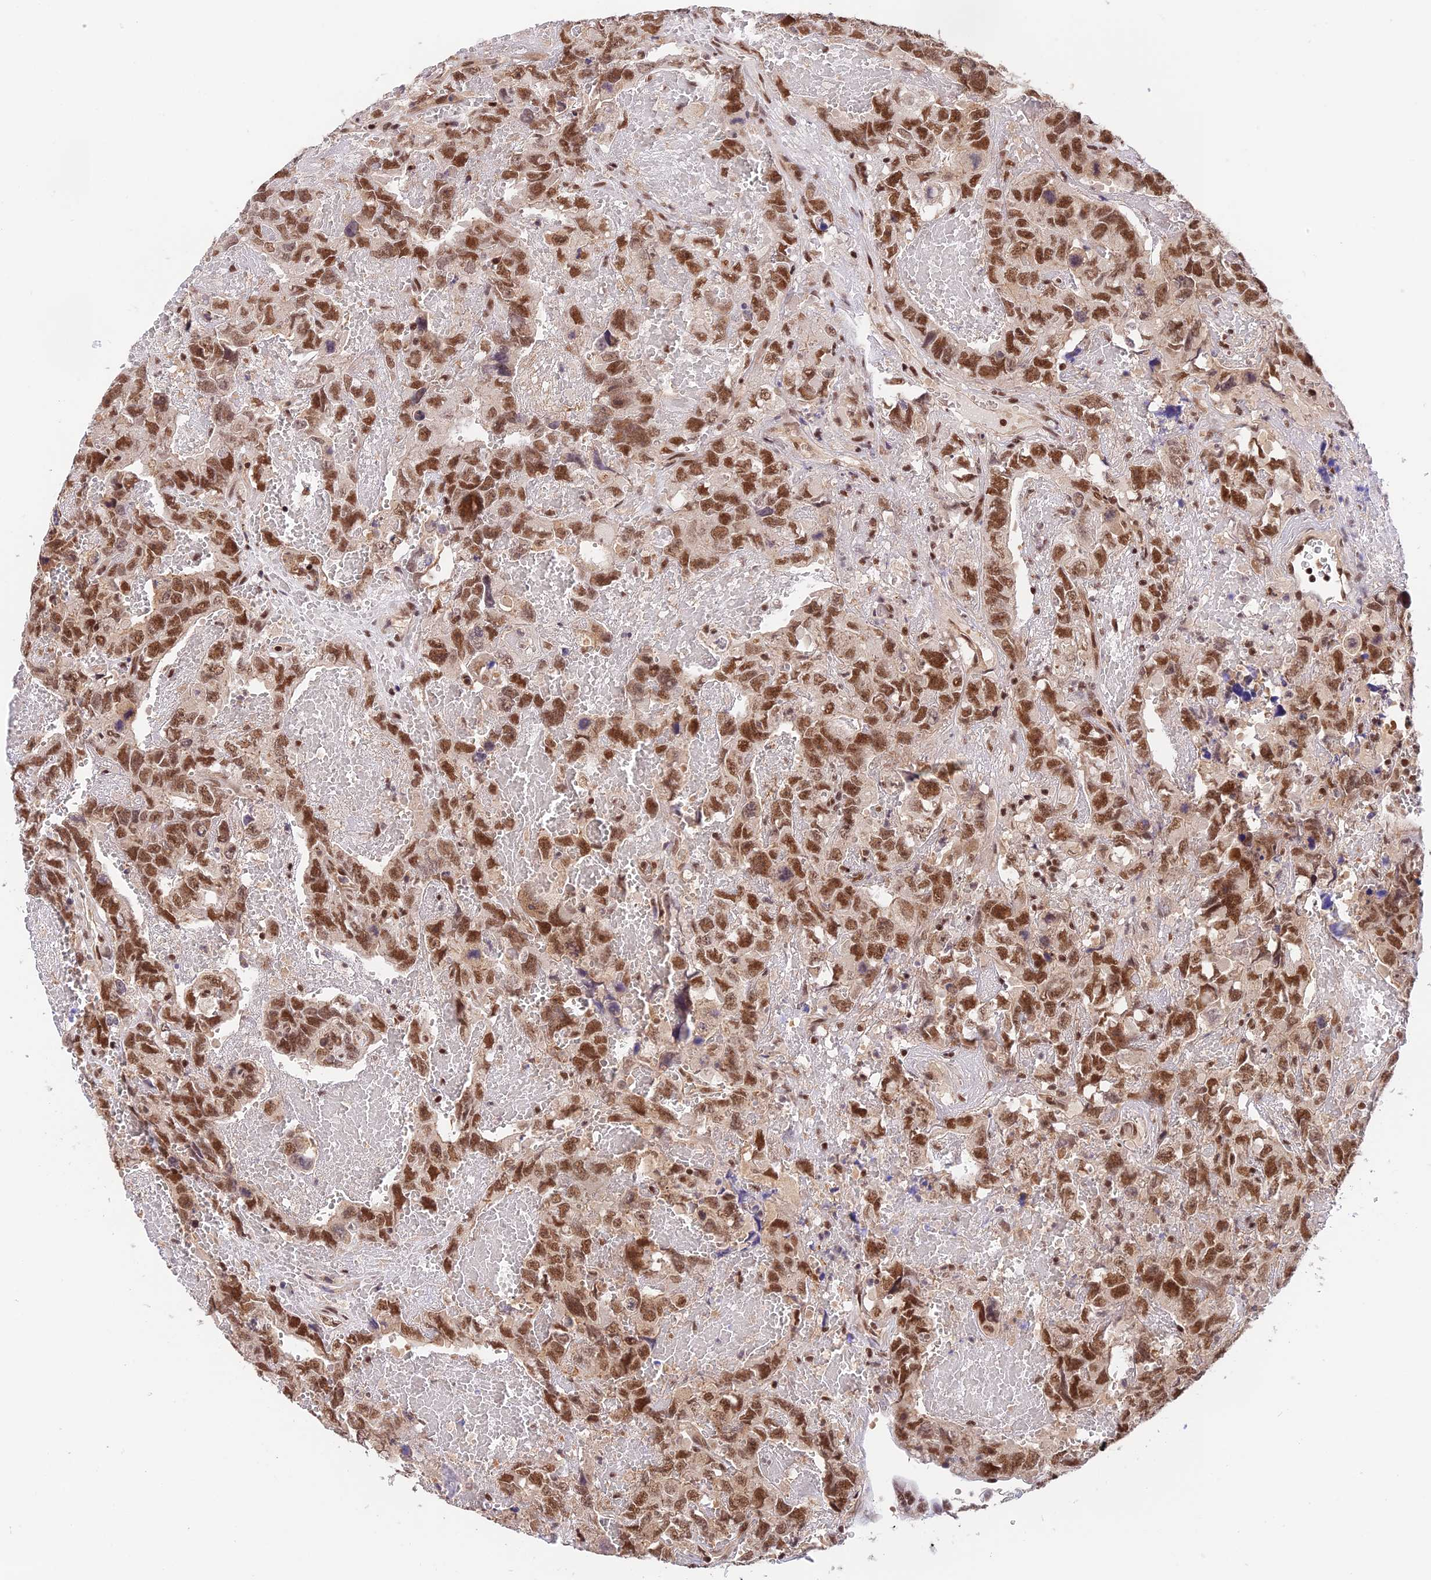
{"staining": {"intensity": "moderate", "quantity": ">75%", "location": "nuclear"}, "tissue": "testis cancer", "cell_type": "Tumor cells", "image_type": "cancer", "snomed": [{"axis": "morphology", "description": "Carcinoma, Embryonal, NOS"}, {"axis": "topography", "description": "Testis"}], "caption": "Testis cancer stained for a protein exhibits moderate nuclear positivity in tumor cells.", "gene": "THAP11", "patient": {"sex": "male", "age": 45}}